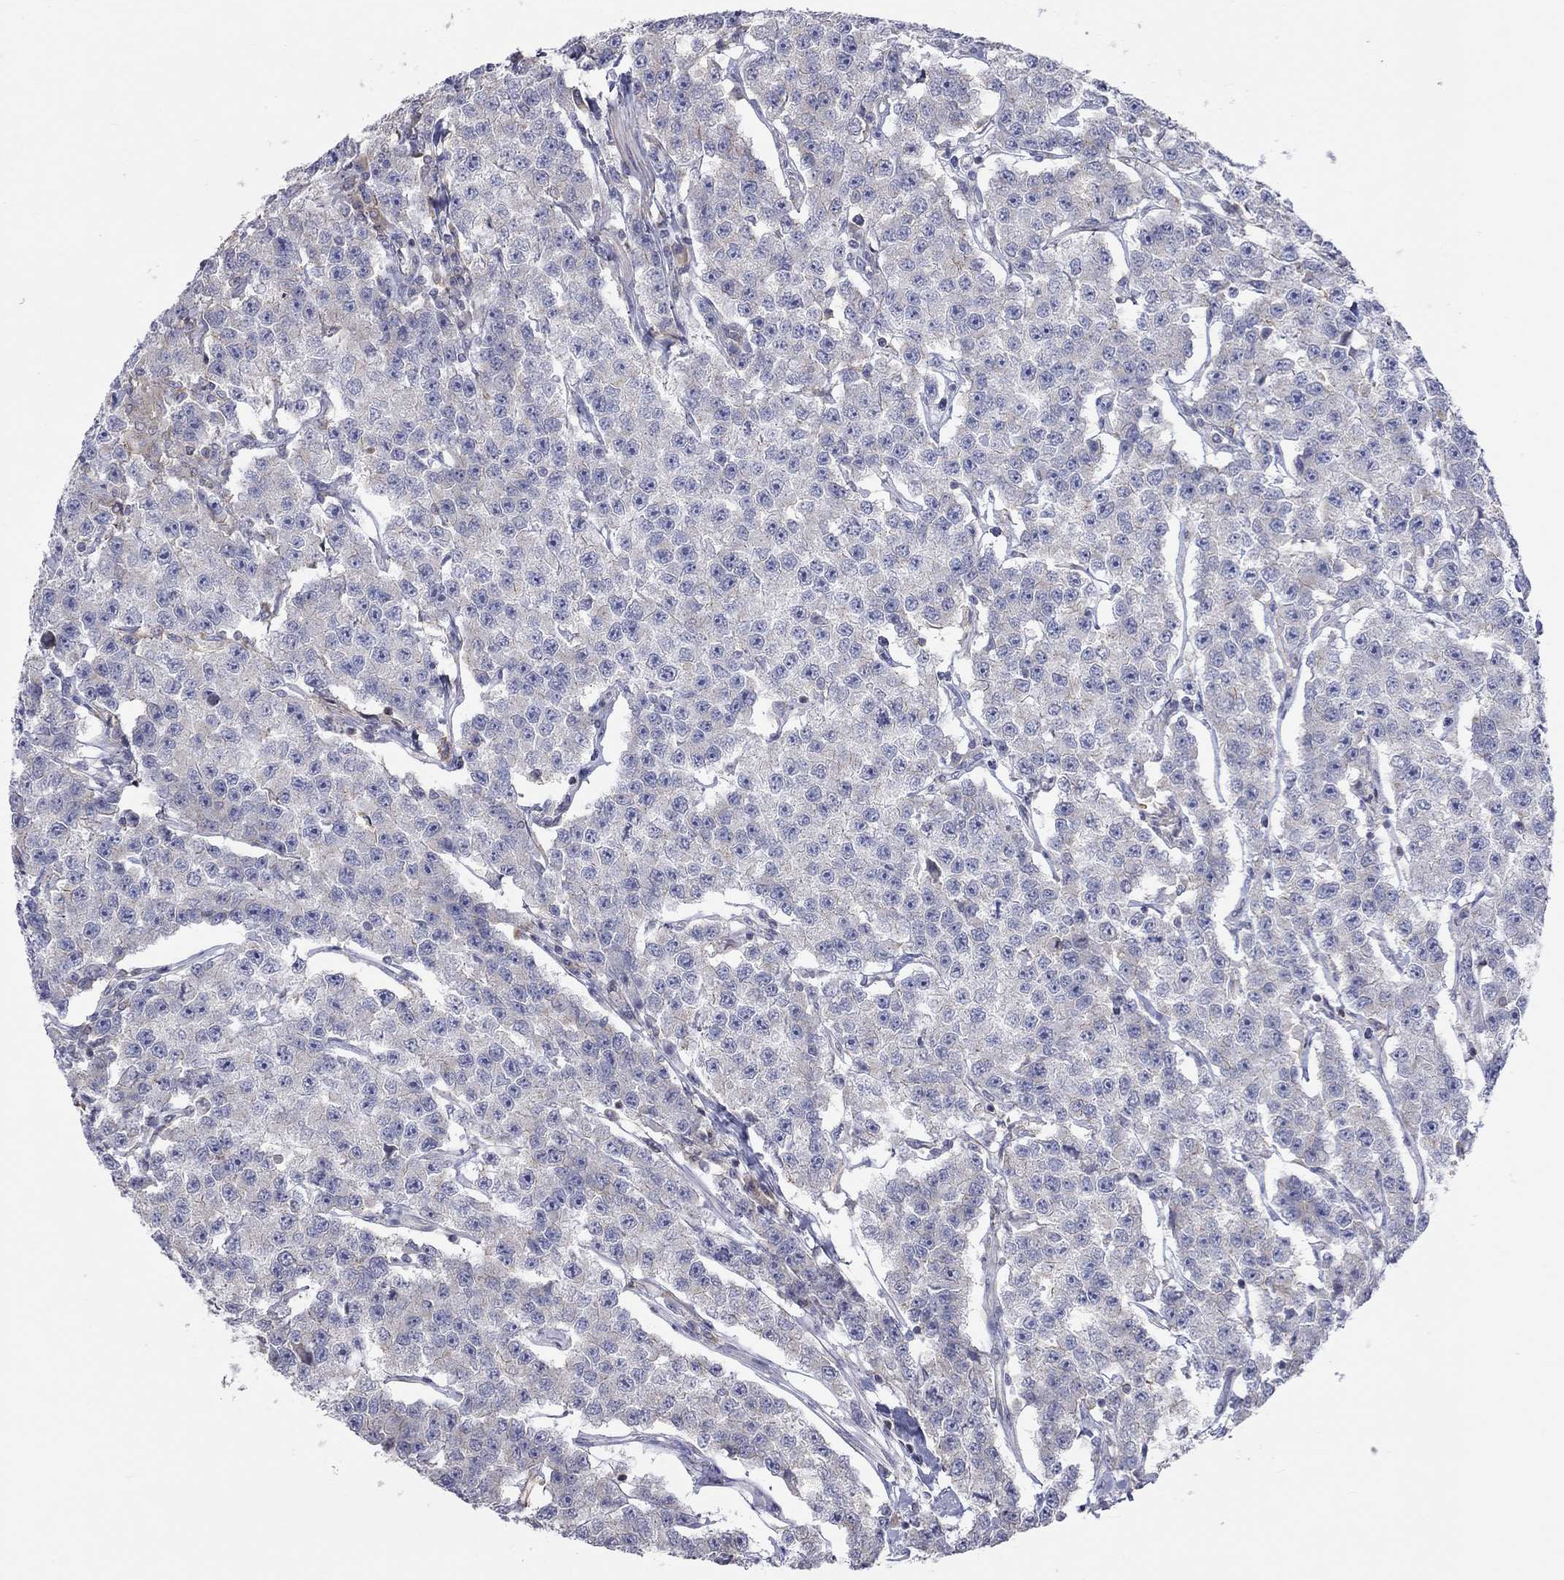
{"staining": {"intensity": "negative", "quantity": "none", "location": "none"}, "tissue": "testis cancer", "cell_type": "Tumor cells", "image_type": "cancer", "snomed": [{"axis": "morphology", "description": "Seminoma, NOS"}, {"axis": "topography", "description": "Testis"}], "caption": "This photomicrograph is of testis cancer stained with immunohistochemistry (IHC) to label a protein in brown with the nuclei are counter-stained blue. There is no staining in tumor cells. Brightfield microscopy of immunohistochemistry (IHC) stained with DAB (brown) and hematoxylin (blue), captured at high magnification.", "gene": "PCDHGA10", "patient": {"sex": "male", "age": 59}}